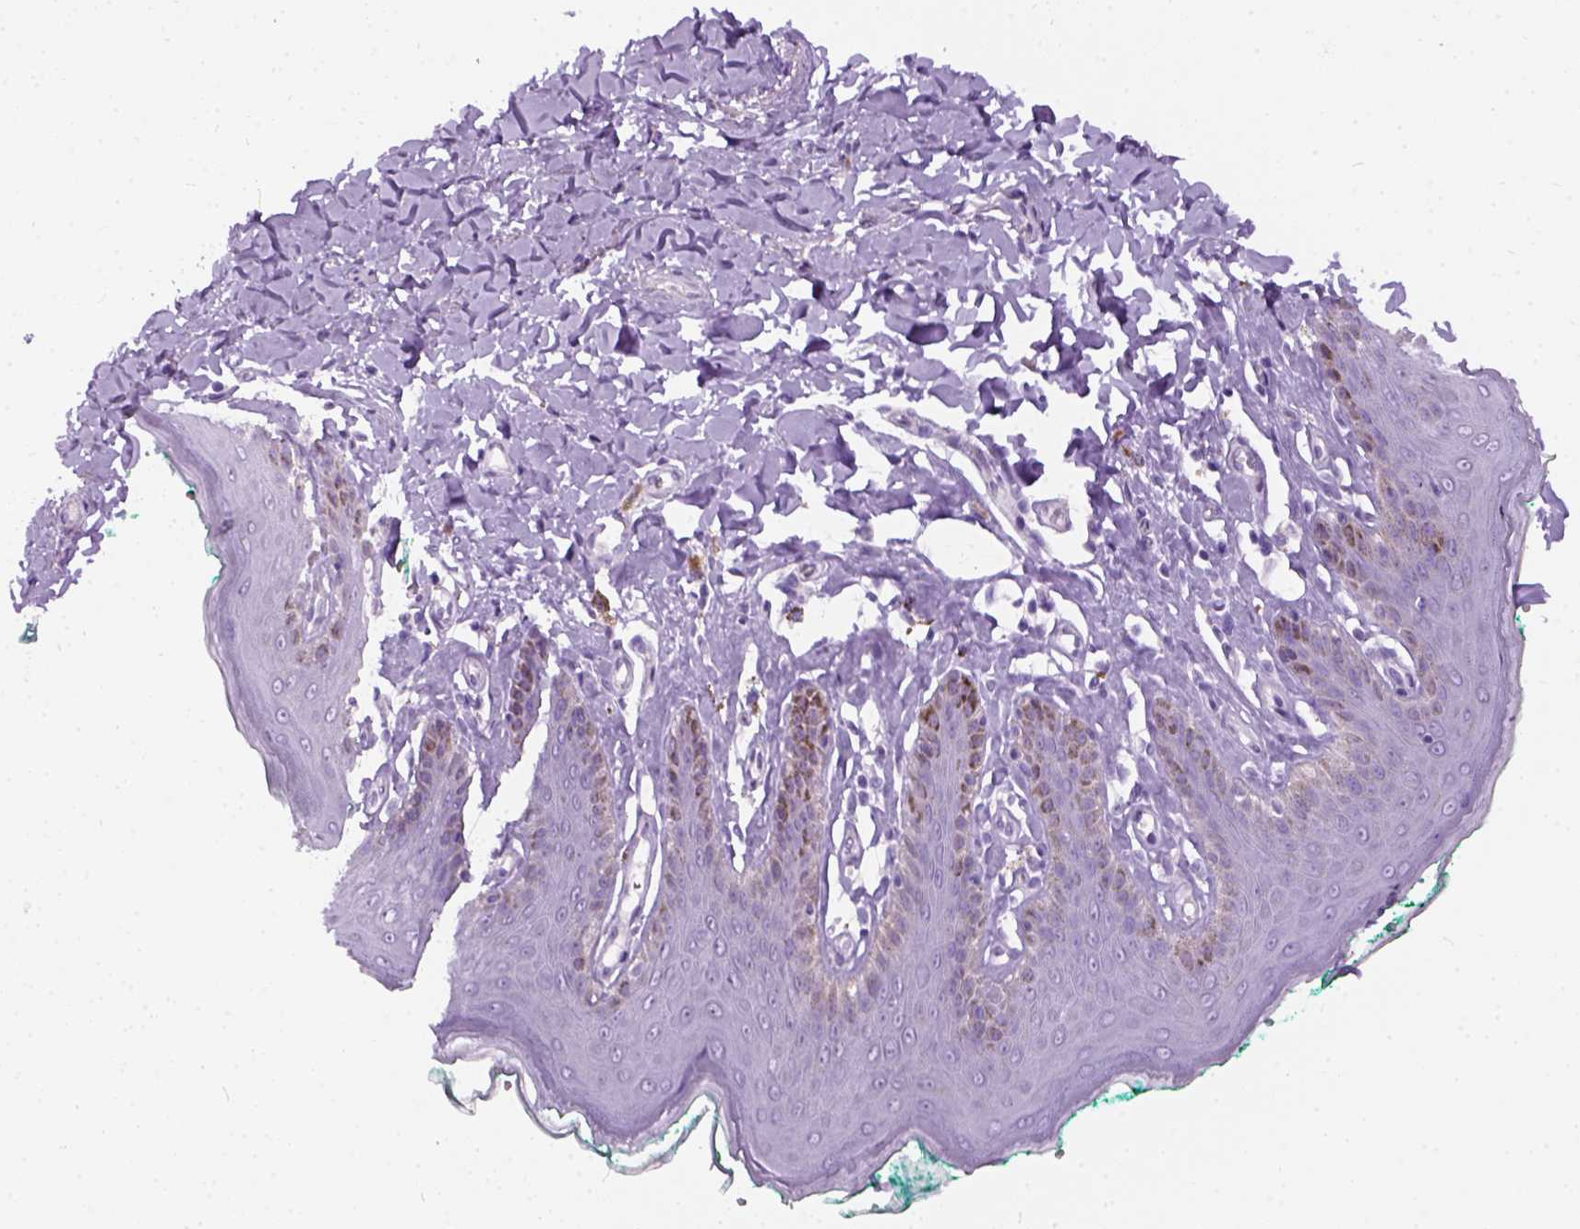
{"staining": {"intensity": "negative", "quantity": "none", "location": "none"}, "tissue": "skin", "cell_type": "Epidermal cells", "image_type": "normal", "snomed": [{"axis": "morphology", "description": "Normal tissue, NOS"}, {"axis": "topography", "description": "Vulva"}, {"axis": "topography", "description": "Peripheral nerve tissue"}], "caption": "DAB immunohistochemical staining of unremarkable human skin demonstrates no significant positivity in epidermal cells.", "gene": "AXDND1", "patient": {"sex": "female", "age": 66}}